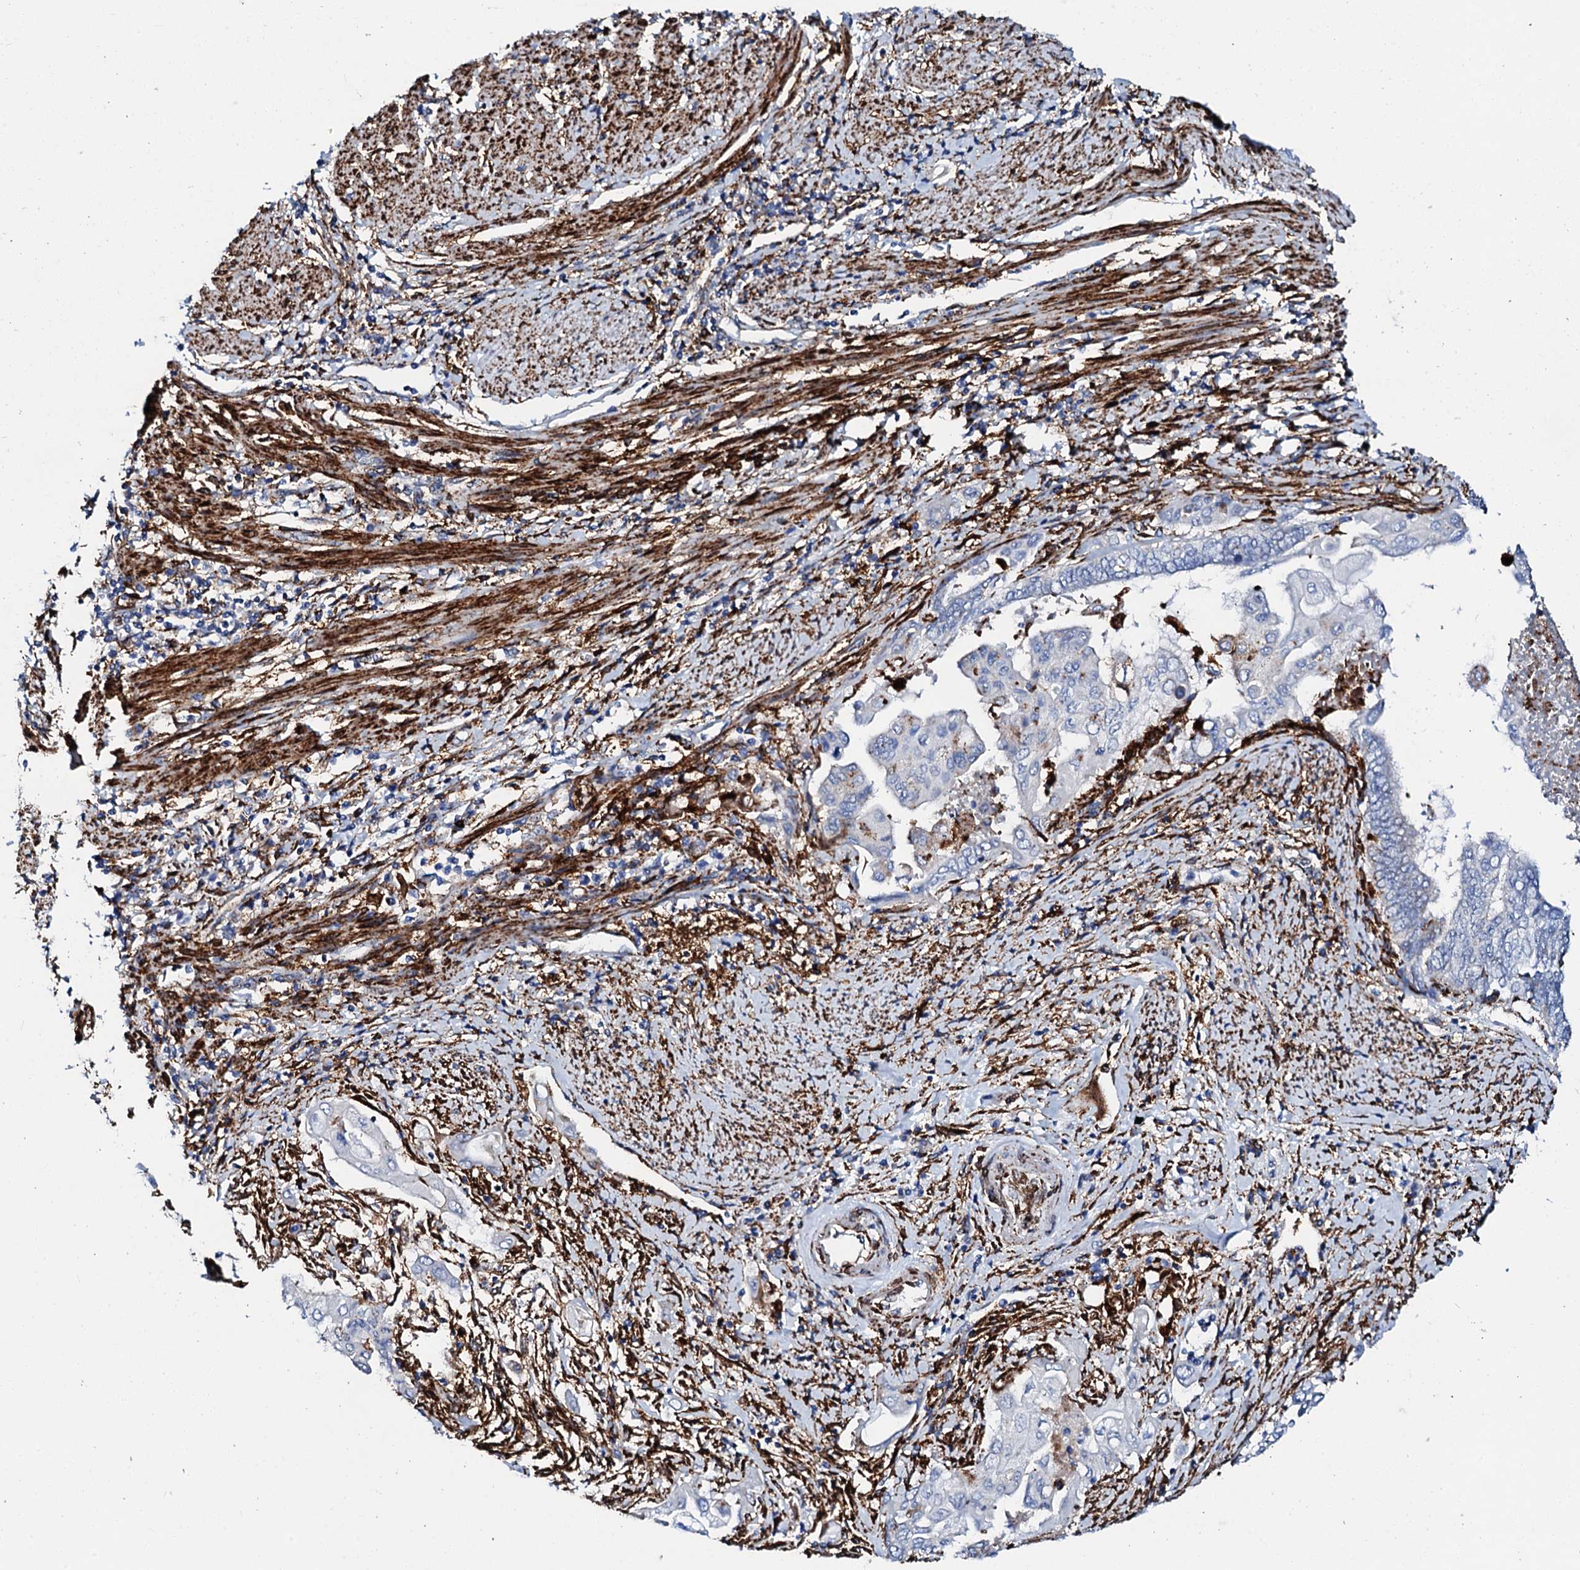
{"staining": {"intensity": "negative", "quantity": "none", "location": "none"}, "tissue": "endometrial cancer", "cell_type": "Tumor cells", "image_type": "cancer", "snomed": [{"axis": "morphology", "description": "Adenocarcinoma, NOS"}, {"axis": "topography", "description": "Uterus"}, {"axis": "topography", "description": "Endometrium"}], "caption": "Protein analysis of endometrial cancer (adenocarcinoma) displays no significant staining in tumor cells.", "gene": "MED13L", "patient": {"sex": "female", "age": 70}}